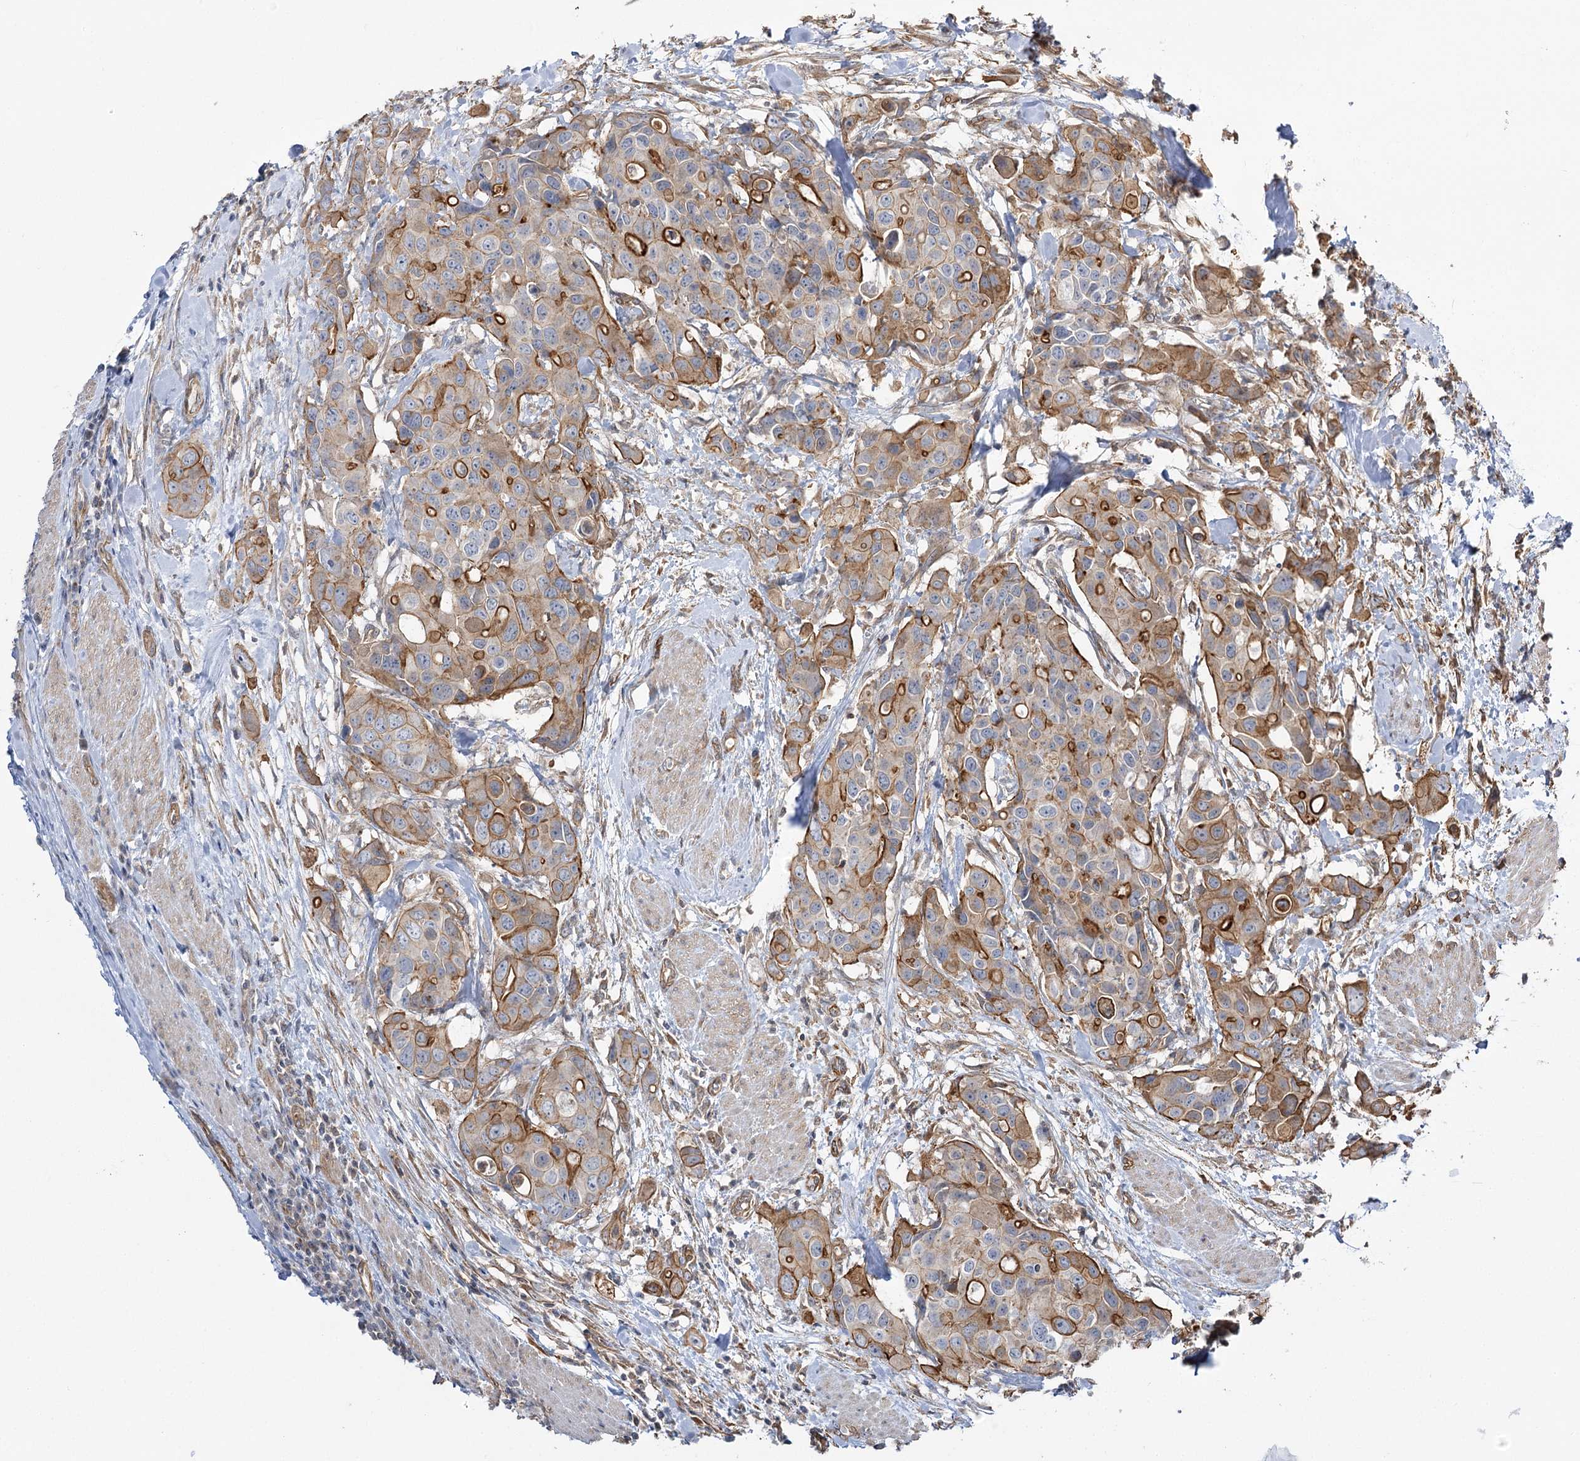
{"staining": {"intensity": "moderate", "quantity": ">75%", "location": "cytoplasmic/membranous"}, "tissue": "colorectal cancer", "cell_type": "Tumor cells", "image_type": "cancer", "snomed": [{"axis": "morphology", "description": "Adenocarcinoma, NOS"}, {"axis": "topography", "description": "Colon"}], "caption": "Moderate cytoplasmic/membranous staining for a protein is identified in approximately >75% of tumor cells of colorectal cancer (adenocarcinoma) using immunohistochemistry.", "gene": "SH3BP5L", "patient": {"sex": "male", "age": 77}}